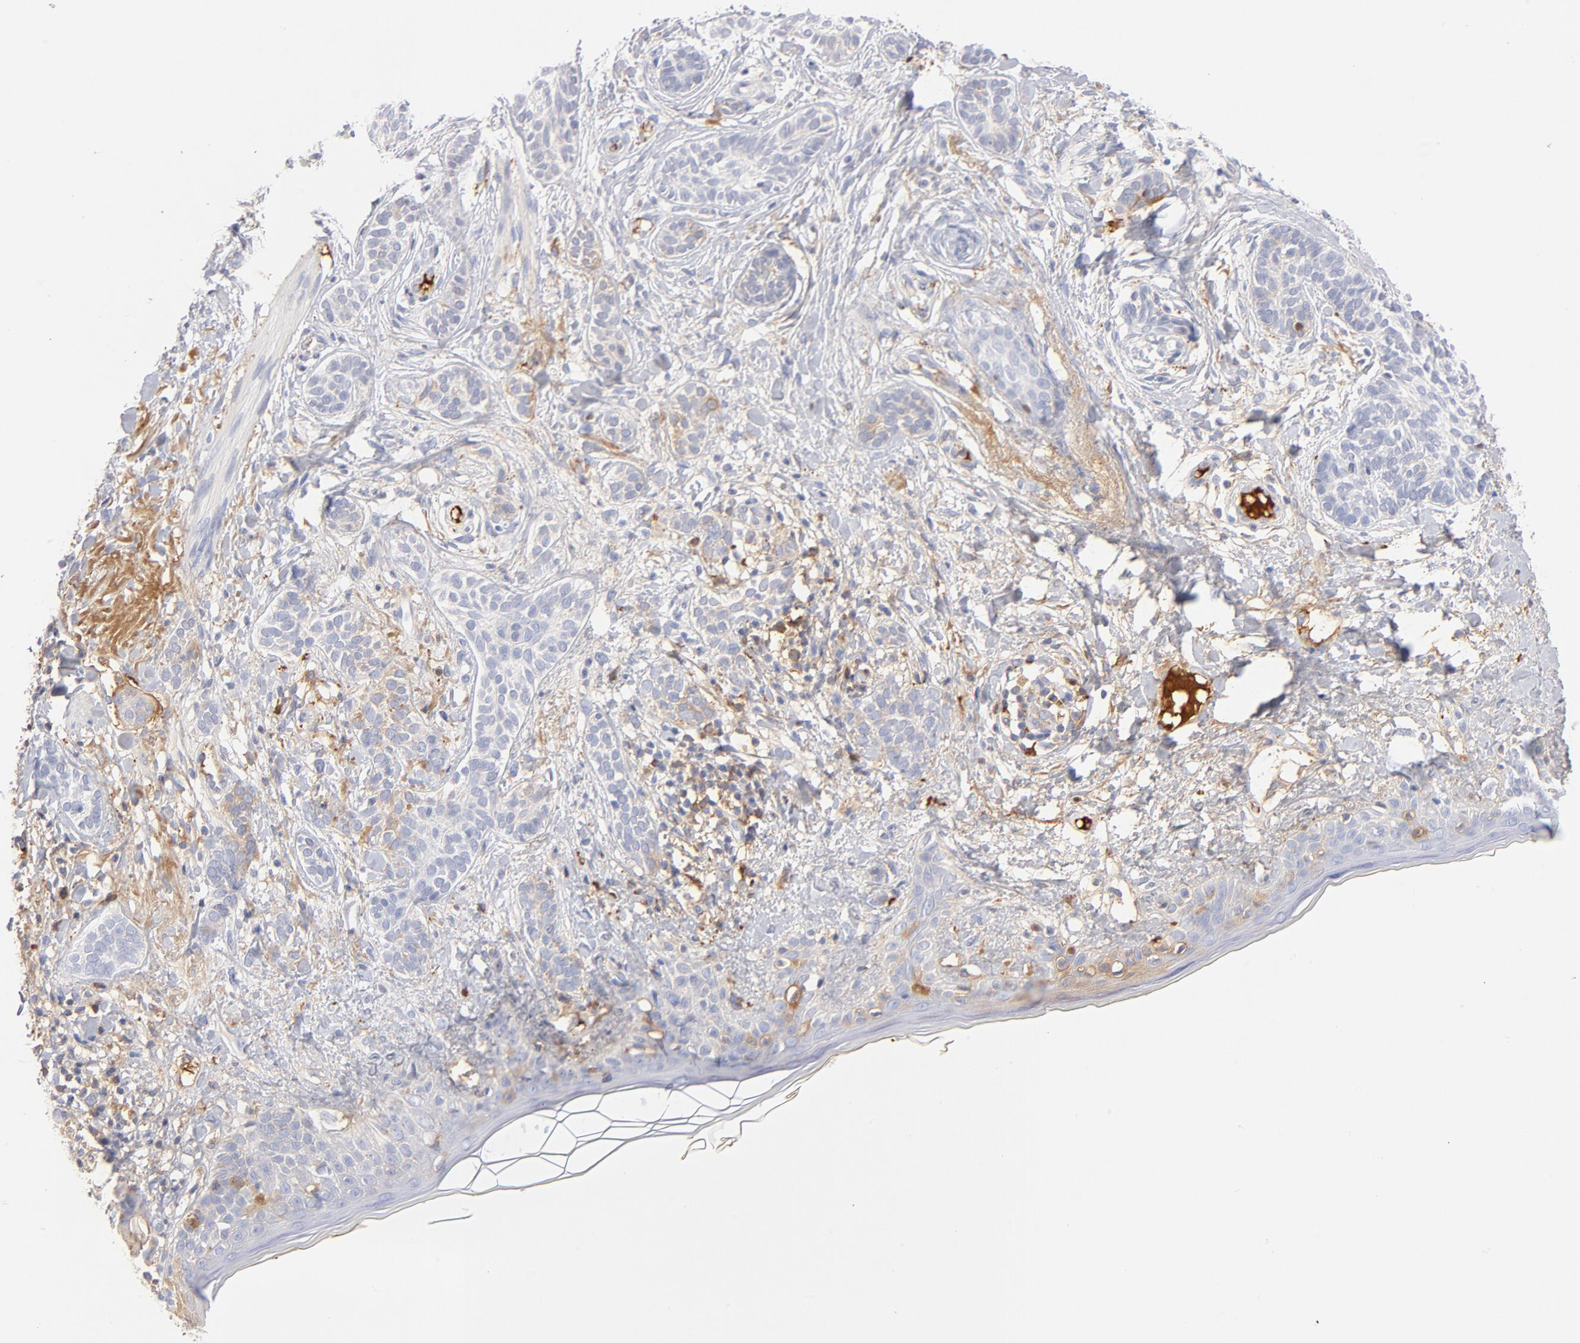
{"staining": {"intensity": "negative", "quantity": "none", "location": "none"}, "tissue": "skin cancer", "cell_type": "Tumor cells", "image_type": "cancer", "snomed": [{"axis": "morphology", "description": "Normal tissue, NOS"}, {"axis": "morphology", "description": "Basal cell carcinoma"}, {"axis": "topography", "description": "Skin"}], "caption": "This histopathology image is of skin cancer (basal cell carcinoma) stained with IHC to label a protein in brown with the nuclei are counter-stained blue. There is no positivity in tumor cells.", "gene": "C3", "patient": {"sex": "male", "age": 63}}